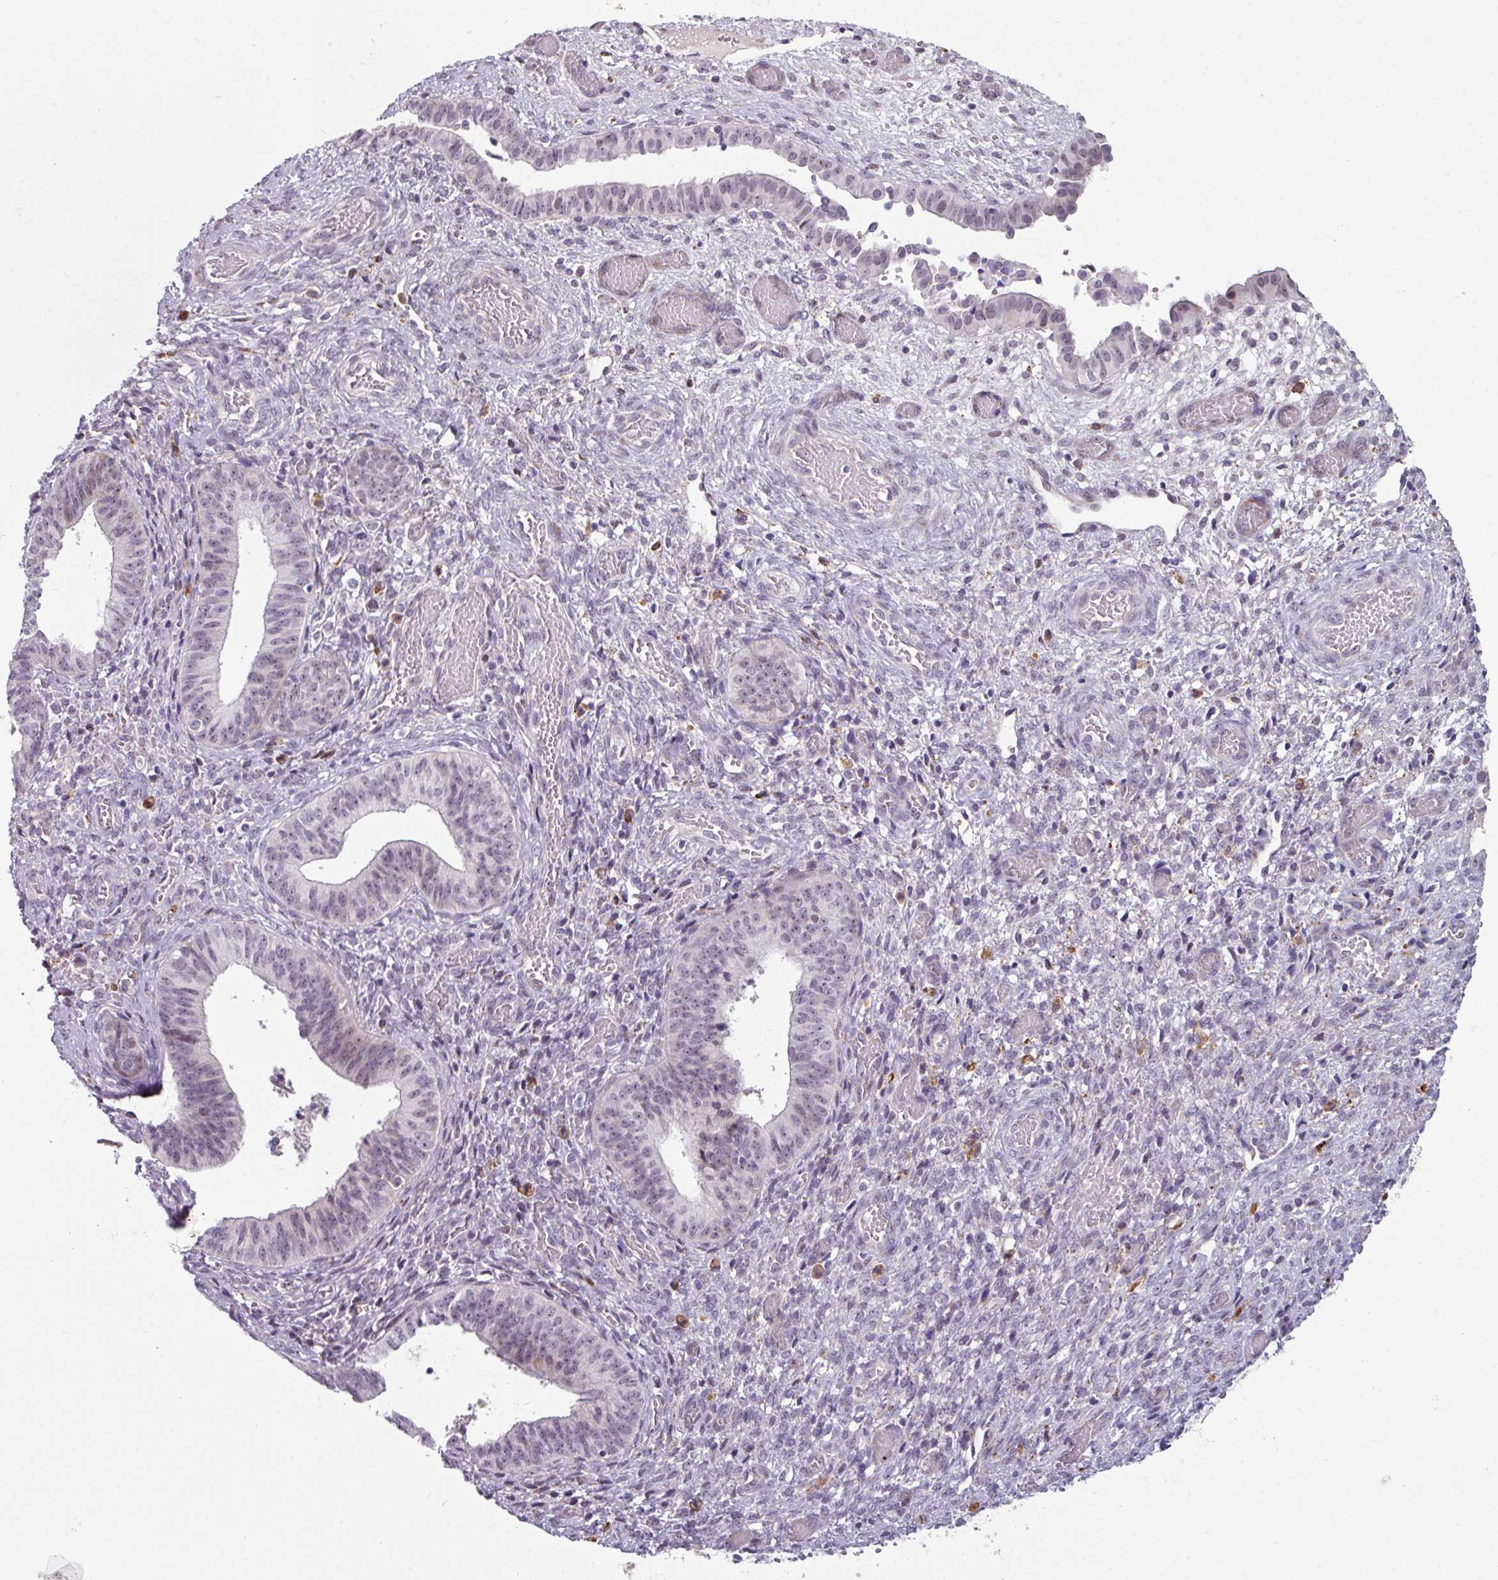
{"staining": {"intensity": "weak", "quantity": "<25%", "location": "nuclear"}, "tissue": "cervical cancer", "cell_type": "Tumor cells", "image_type": "cancer", "snomed": [{"axis": "morphology", "description": "Squamous cell carcinoma, NOS"}, {"axis": "topography", "description": "Cervix"}], "caption": "Histopathology image shows no significant protein expression in tumor cells of squamous cell carcinoma (cervical).", "gene": "BMS1", "patient": {"sex": "female", "age": 59}}